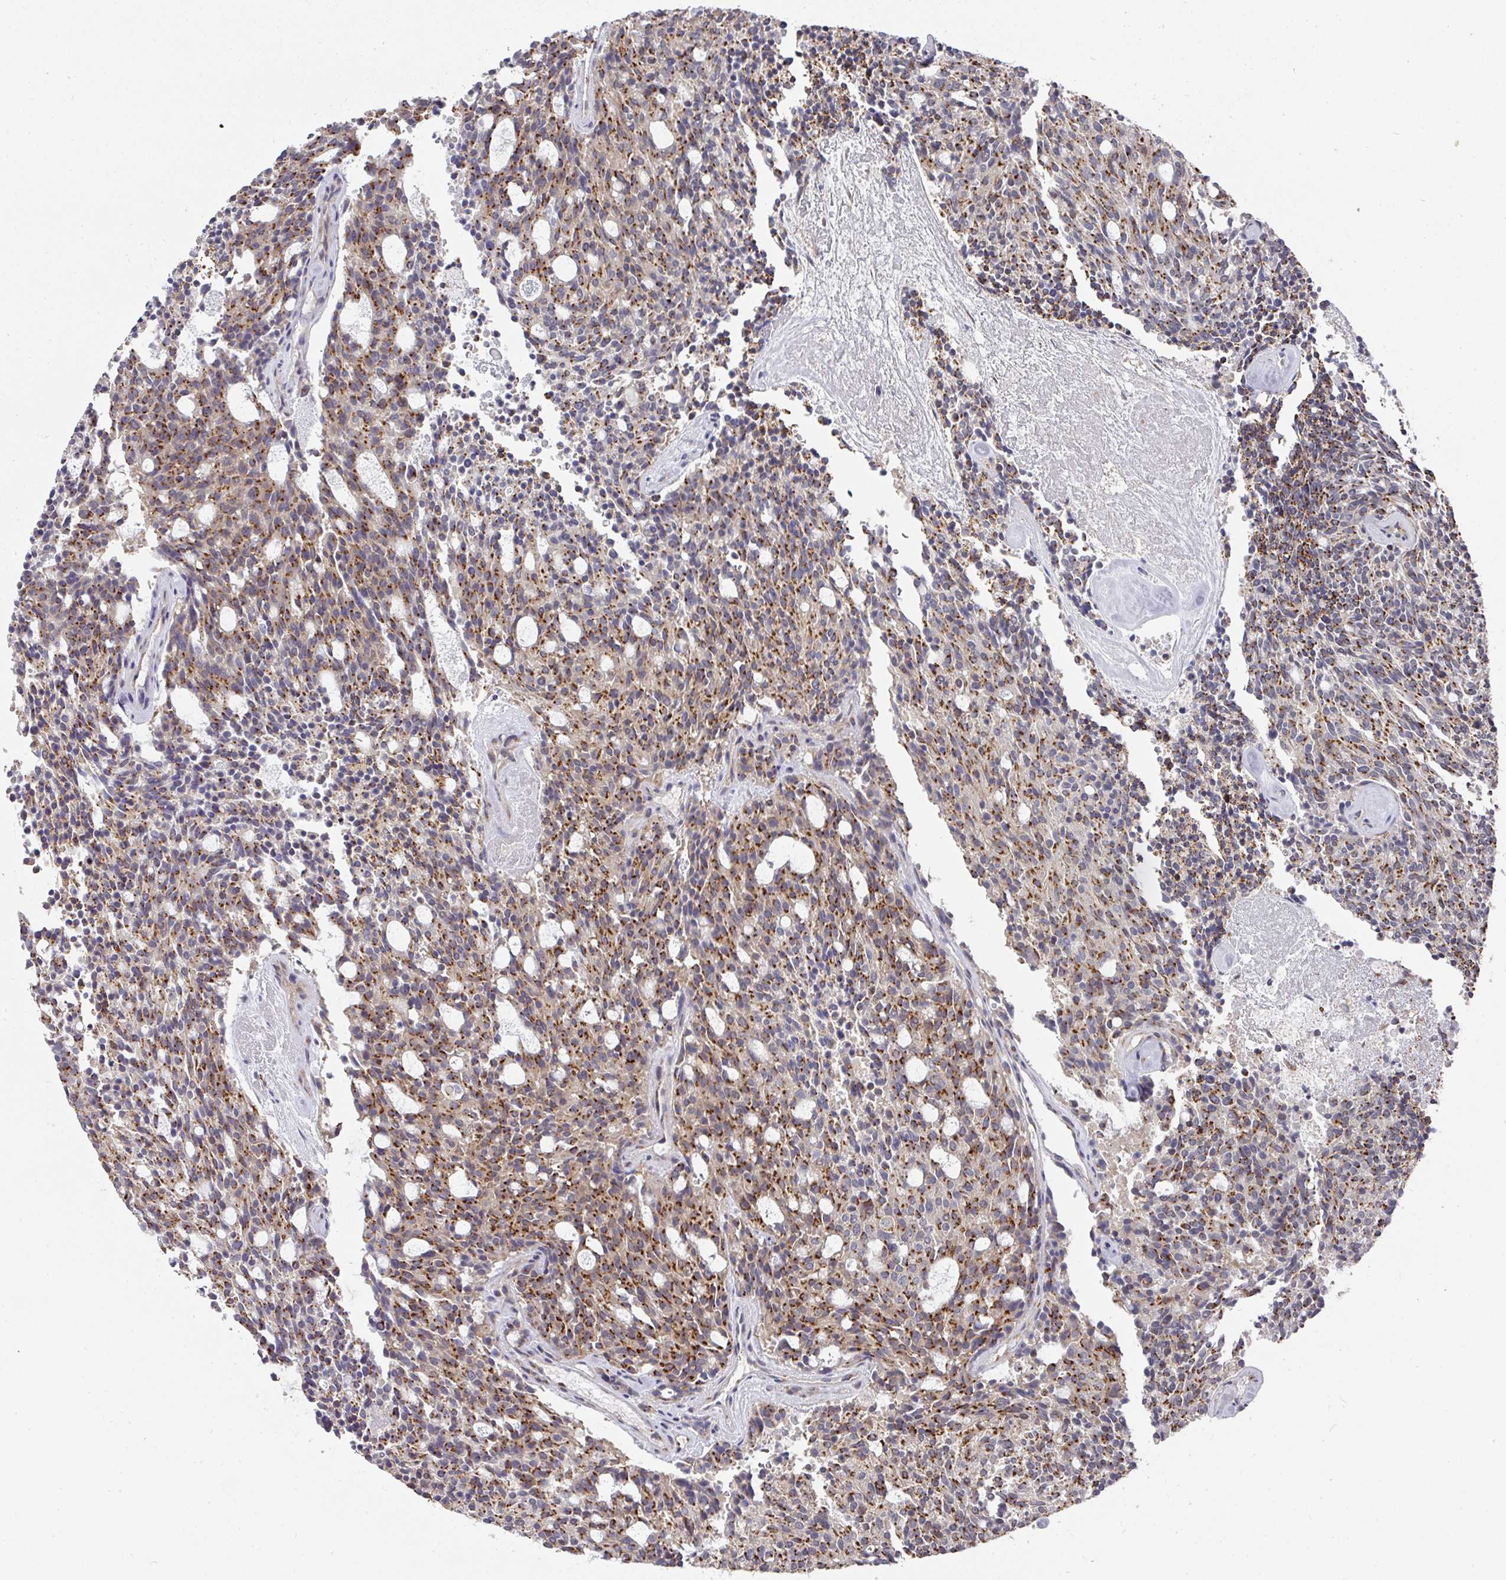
{"staining": {"intensity": "moderate", "quantity": ">75%", "location": "cytoplasmic/membranous"}, "tissue": "carcinoid", "cell_type": "Tumor cells", "image_type": "cancer", "snomed": [{"axis": "morphology", "description": "Carcinoid, malignant, NOS"}, {"axis": "topography", "description": "Pancreas"}], "caption": "An image of carcinoid stained for a protein demonstrates moderate cytoplasmic/membranous brown staining in tumor cells. (brown staining indicates protein expression, while blue staining denotes nuclei).", "gene": "C18orf25", "patient": {"sex": "female", "age": 54}}